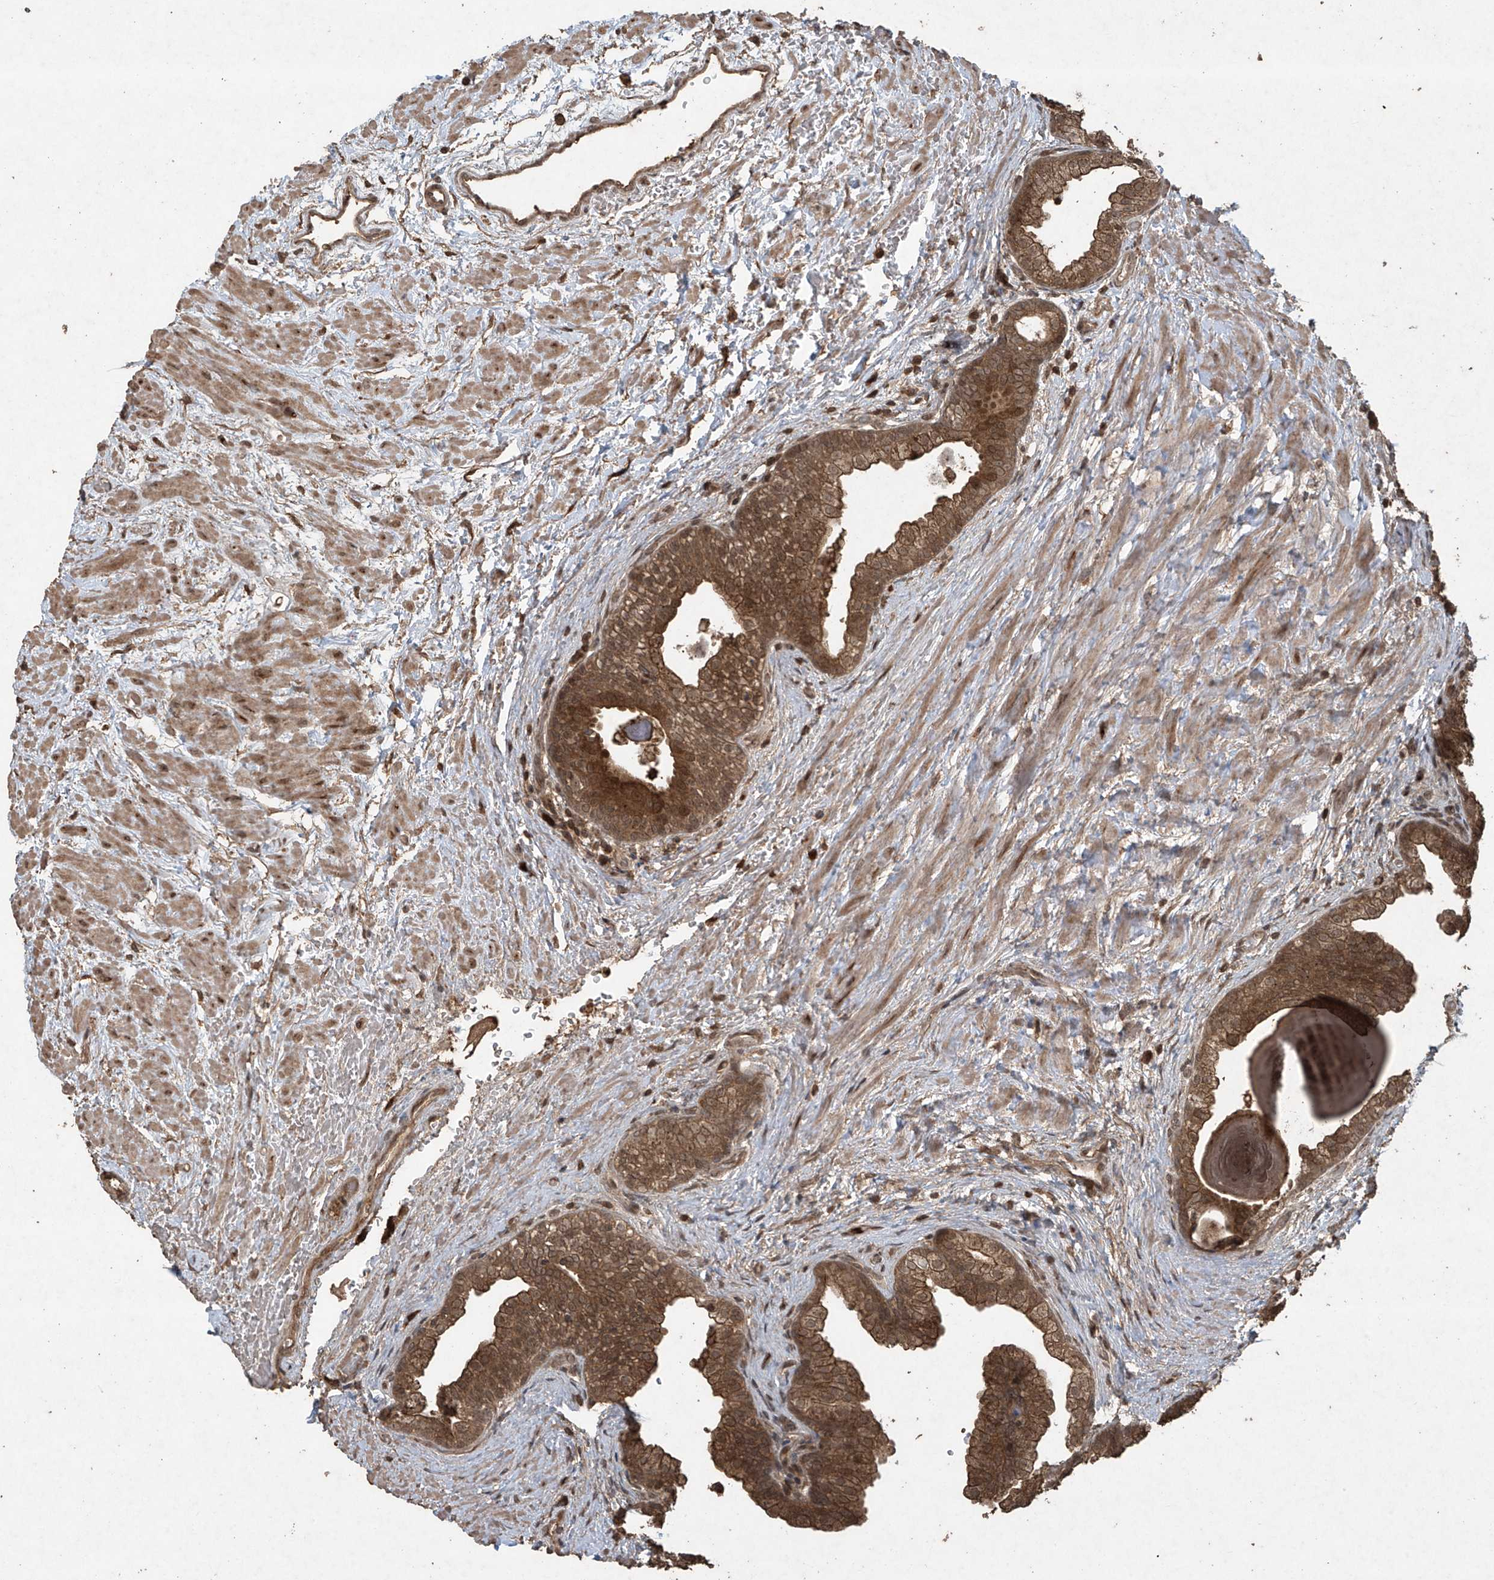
{"staining": {"intensity": "strong", "quantity": ">75%", "location": "cytoplasmic/membranous"}, "tissue": "prostate", "cell_type": "Glandular cells", "image_type": "normal", "snomed": [{"axis": "morphology", "description": "Normal tissue, NOS"}, {"axis": "topography", "description": "Prostate"}], "caption": "IHC of unremarkable human prostate exhibits high levels of strong cytoplasmic/membranous expression in about >75% of glandular cells.", "gene": "PGPEP1", "patient": {"sex": "male", "age": 48}}